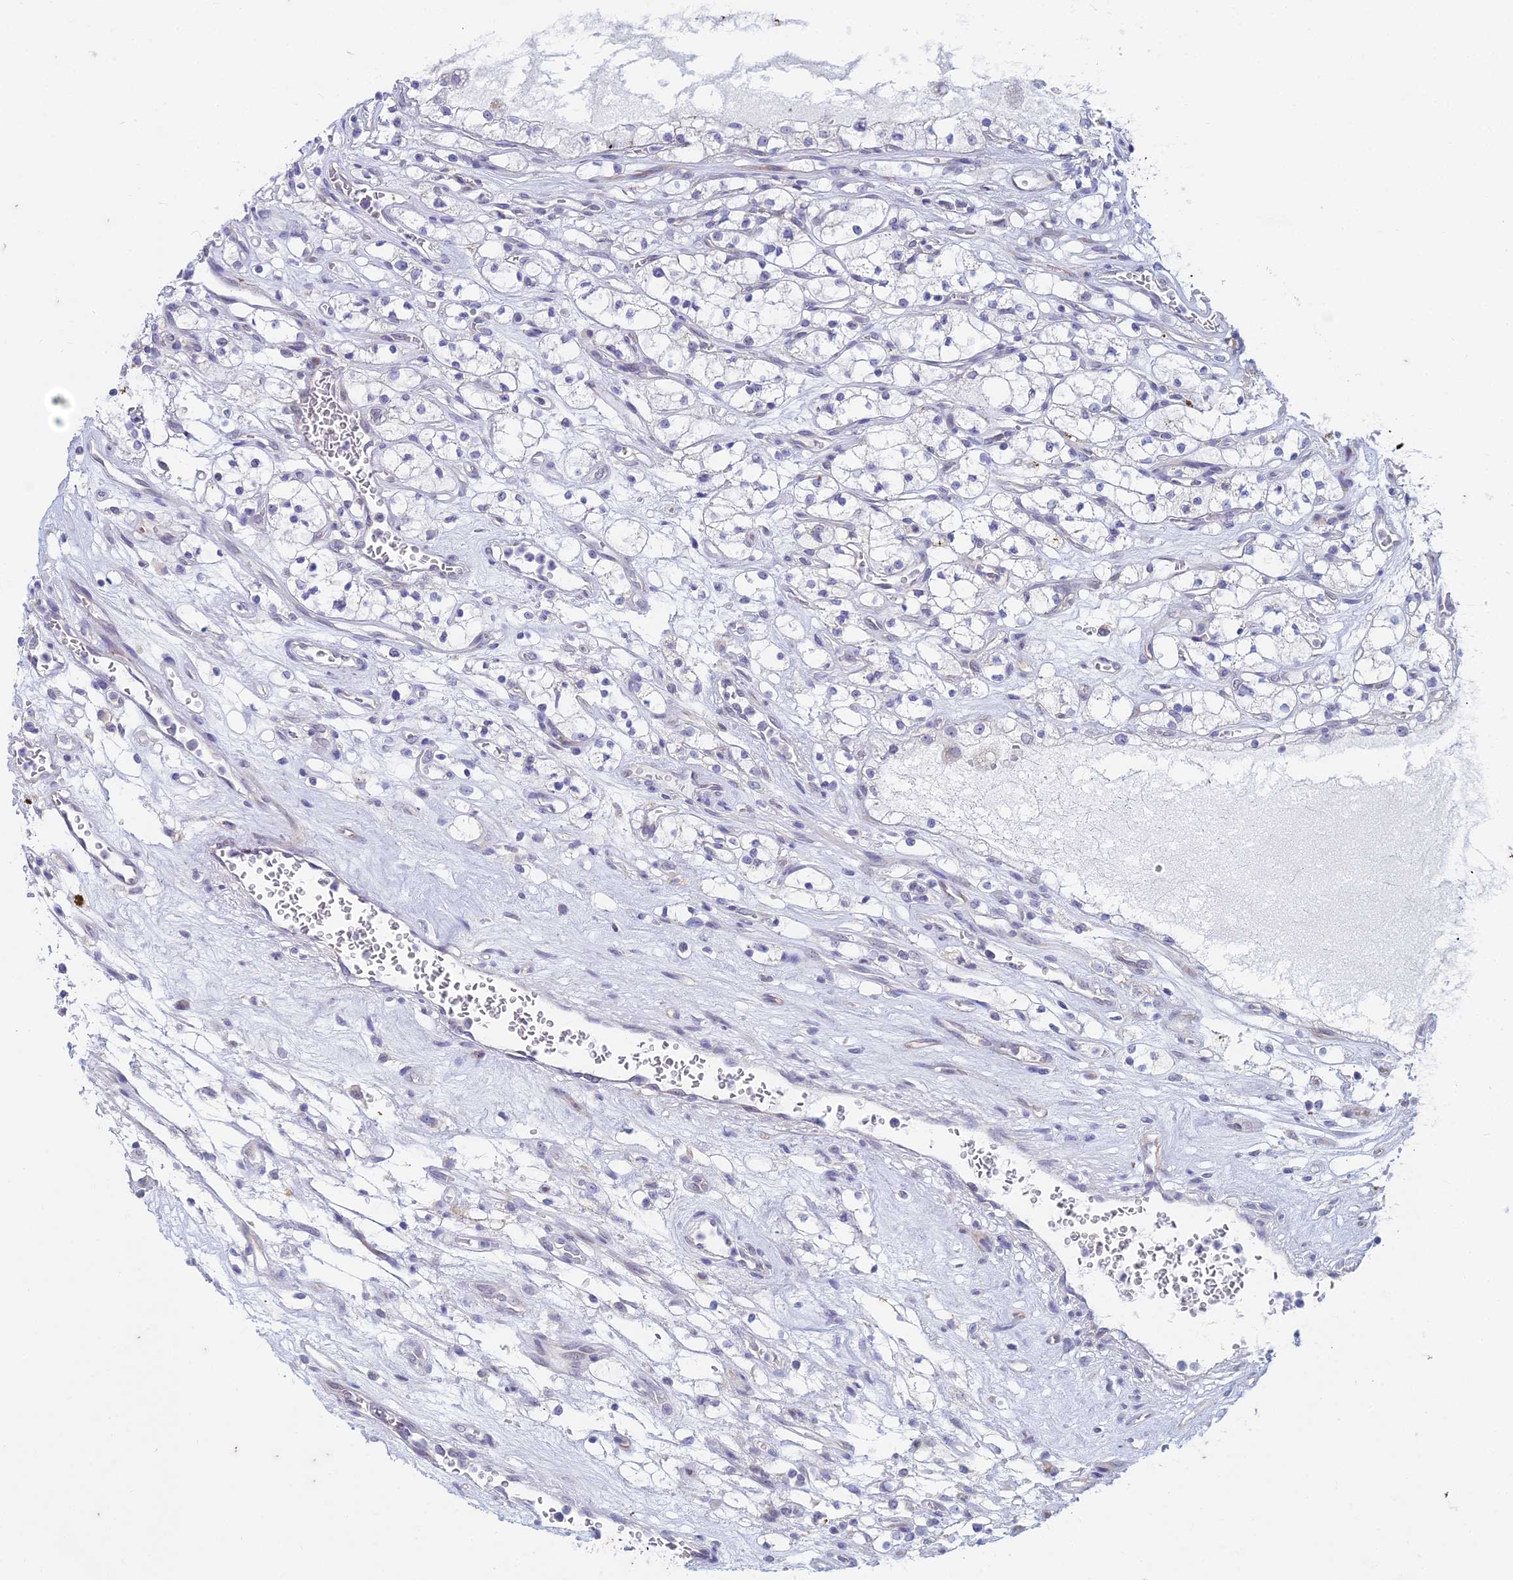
{"staining": {"intensity": "negative", "quantity": "none", "location": "none"}, "tissue": "renal cancer", "cell_type": "Tumor cells", "image_type": "cancer", "snomed": [{"axis": "morphology", "description": "Adenocarcinoma, NOS"}, {"axis": "topography", "description": "Kidney"}], "caption": "Immunohistochemical staining of renal cancer (adenocarcinoma) displays no significant expression in tumor cells. (Stains: DAB (3,3'-diaminobenzidine) immunohistochemistry with hematoxylin counter stain, Microscopy: brightfield microscopy at high magnification).", "gene": "EEF2KMT", "patient": {"sex": "female", "age": 69}}